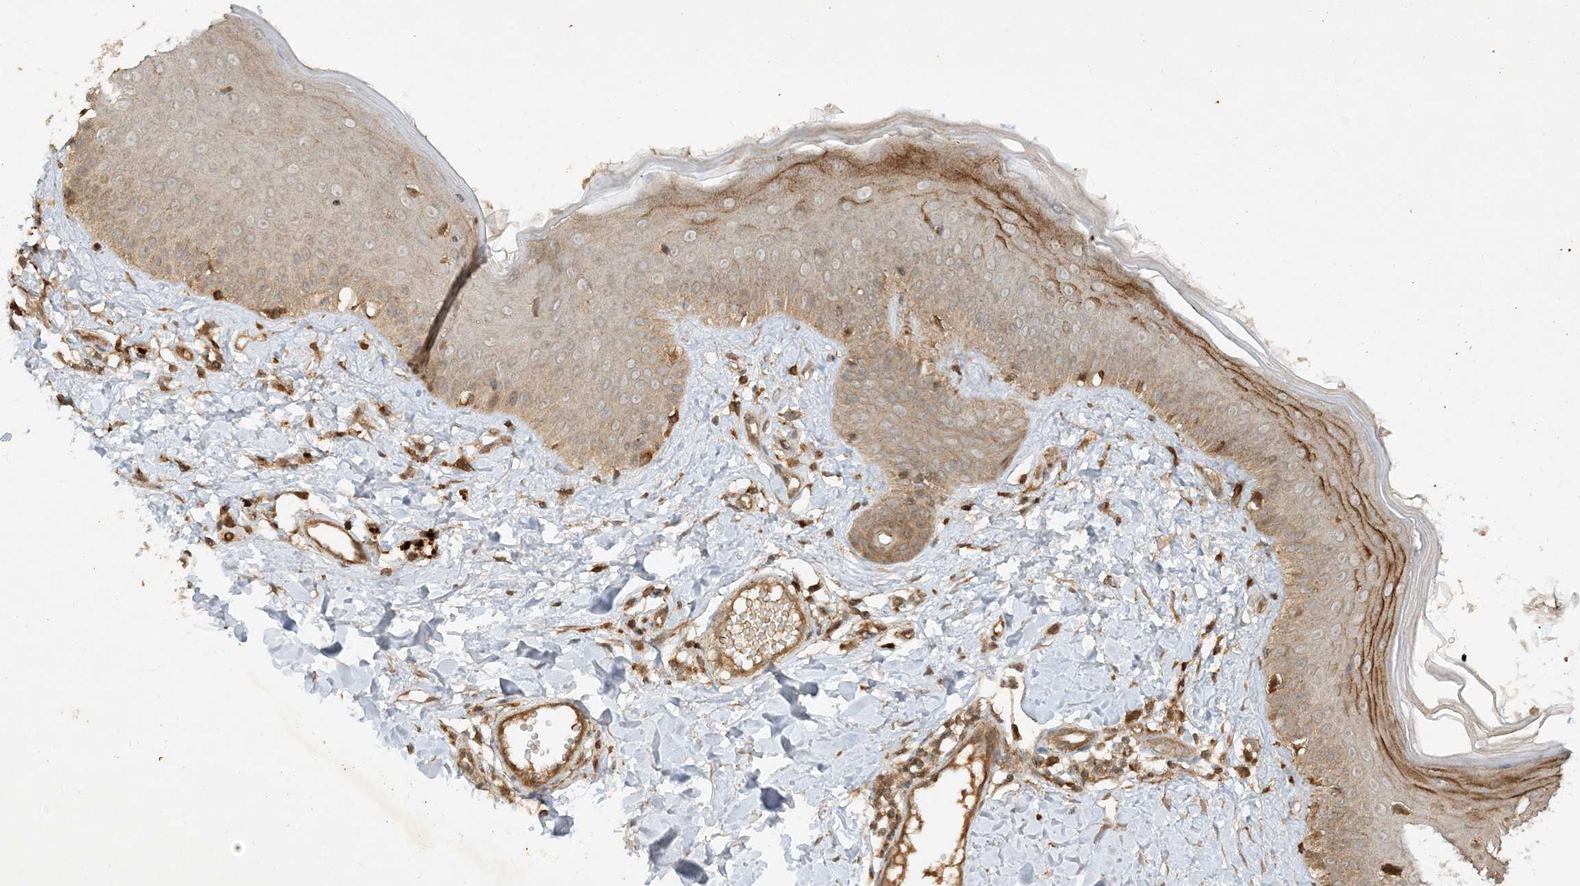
{"staining": {"intensity": "moderate", "quantity": ">75%", "location": "cytoplasmic/membranous"}, "tissue": "skin", "cell_type": "Fibroblasts", "image_type": "normal", "snomed": [{"axis": "morphology", "description": "Normal tissue, NOS"}, {"axis": "topography", "description": "Skin"}], "caption": "Immunohistochemical staining of normal human skin exhibits >75% levels of moderate cytoplasmic/membranous protein expression in approximately >75% of fibroblasts.", "gene": "XRN1", "patient": {"sex": "male", "age": 52}}